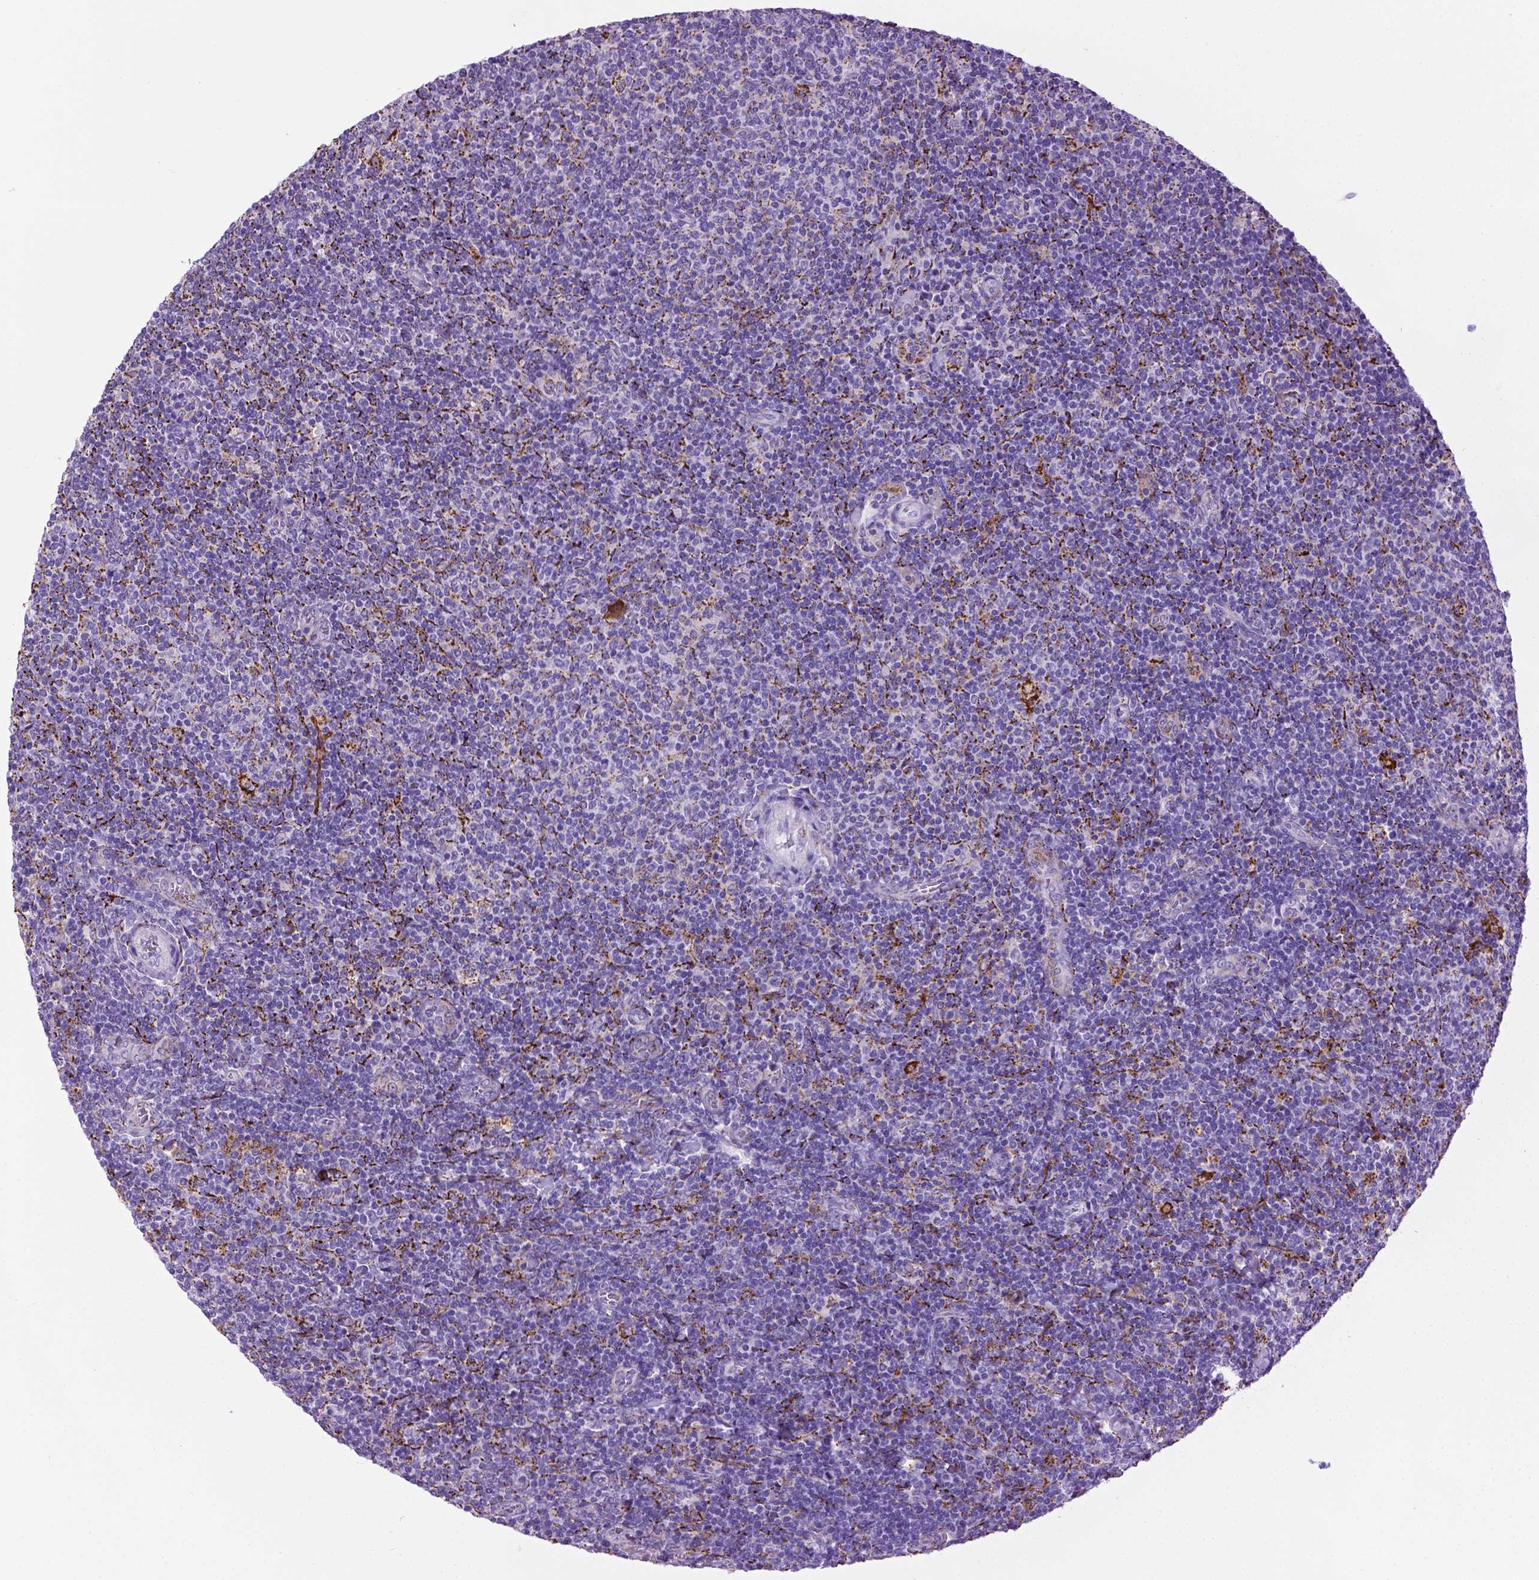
{"staining": {"intensity": "negative", "quantity": "none", "location": "none"}, "tissue": "lymphoma", "cell_type": "Tumor cells", "image_type": "cancer", "snomed": [{"axis": "morphology", "description": "Malignant lymphoma, non-Hodgkin's type, Low grade"}, {"axis": "topography", "description": "Lymph node"}], "caption": "IHC of human lymphoma displays no staining in tumor cells. Nuclei are stained in blue.", "gene": "TMEM132E", "patient": {"sex": "male", "age": 52}}